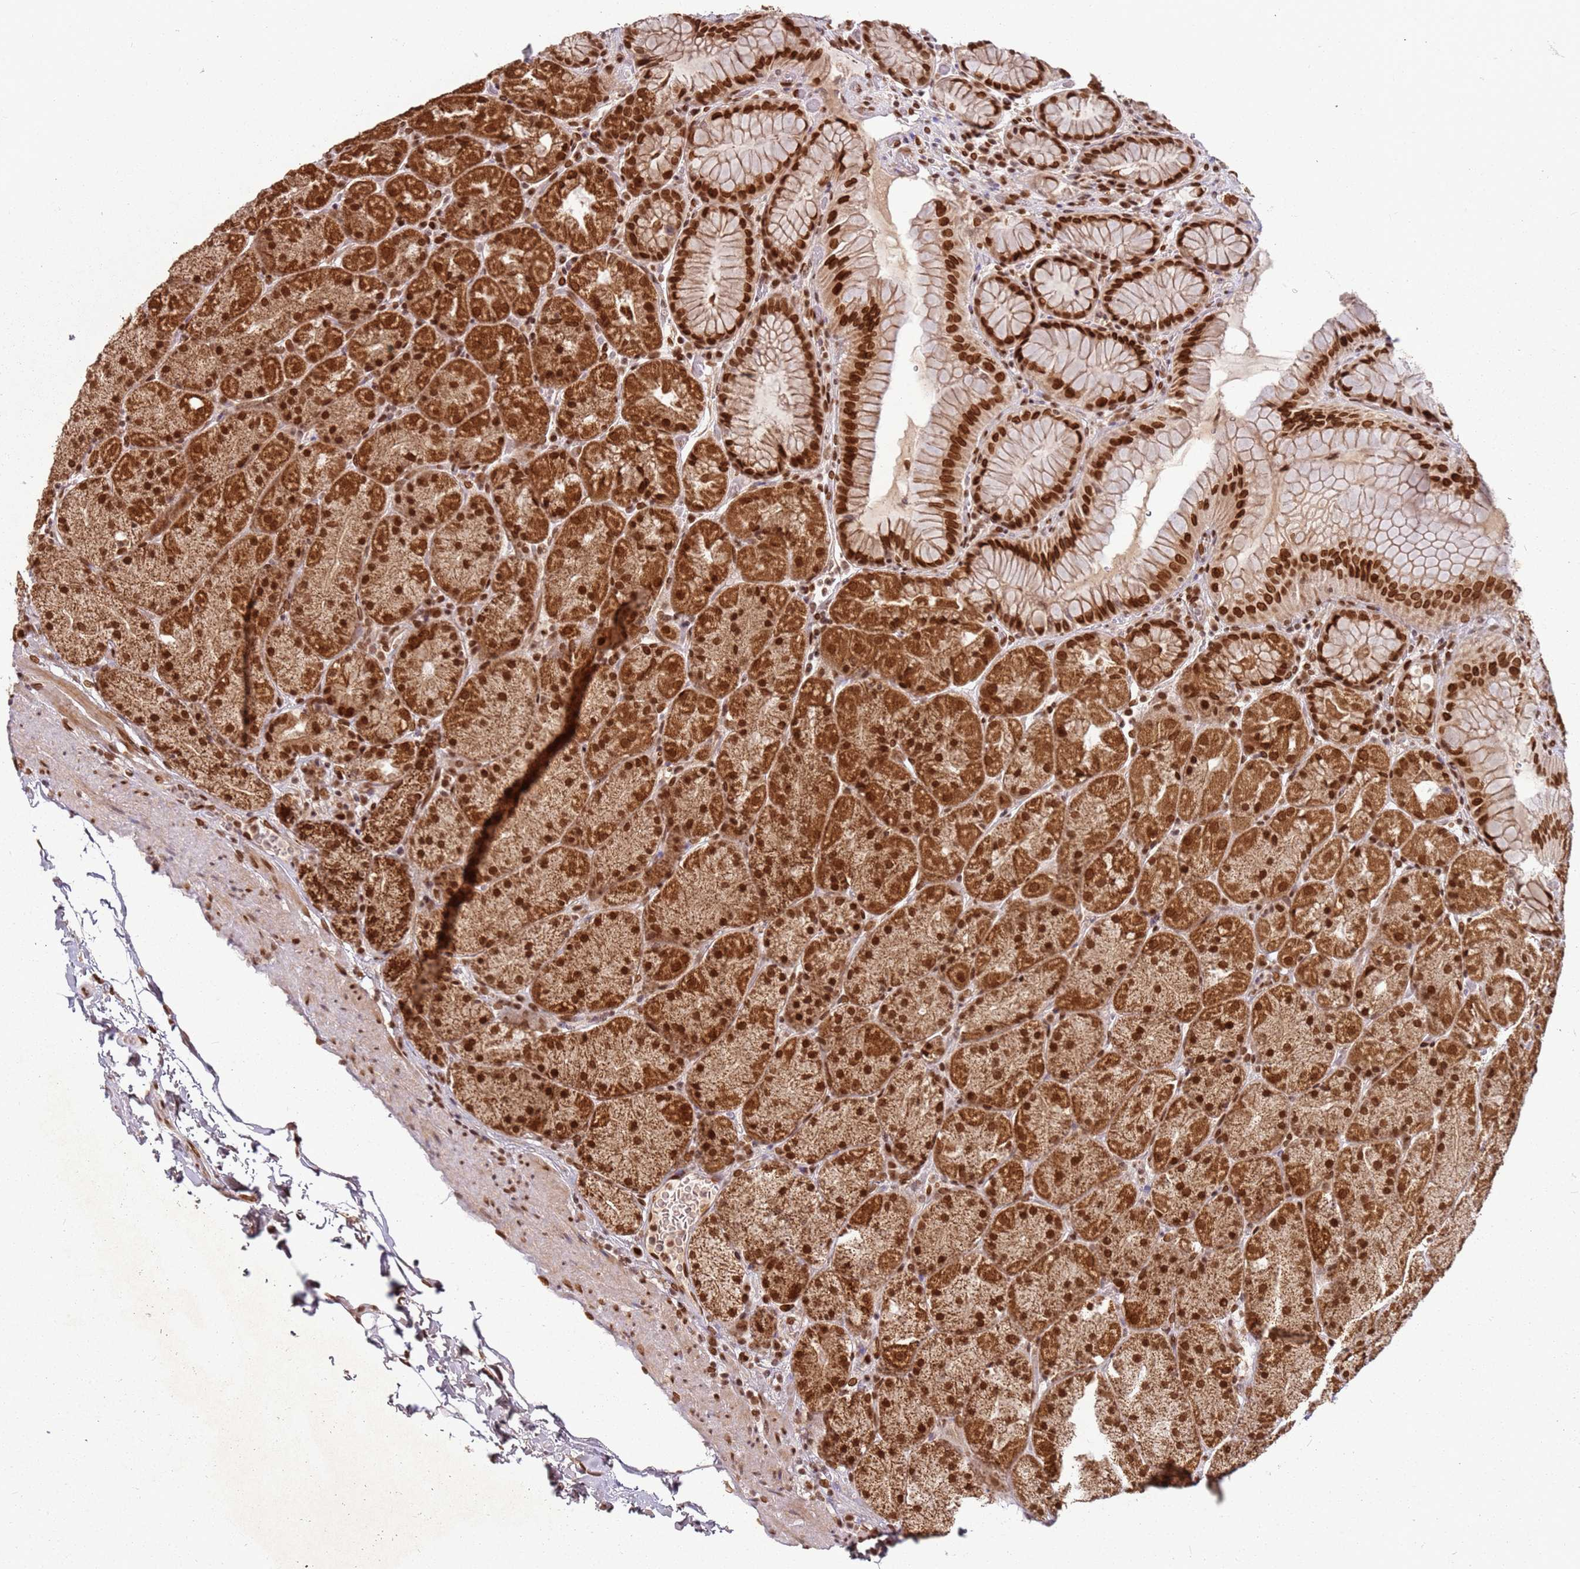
{"staining": {"intensity": "strong", "quantity": ">75%", "location": "cytoplasmic/membranous,nuclear"}, "tissue": "stomach", "cell_type": "Glandular cells", "image_type": "normal", "snomed": [{"axis": "morphology", "description": "Normal tissue, NOS"}, {"axis": "topography", "description": "Stomach, upper"}, {"axis": "topography", "description": "Stomach, lower"}], "caption": "Approximately >75% of glandular cells in benign human stomach demonstrate strong cytoplasmic/membranous,nuclear protein staining as visualized by brown immunohistochemical staining.", "gene": "TENT4A", "patient": {"sex": "male", "age": 67}}